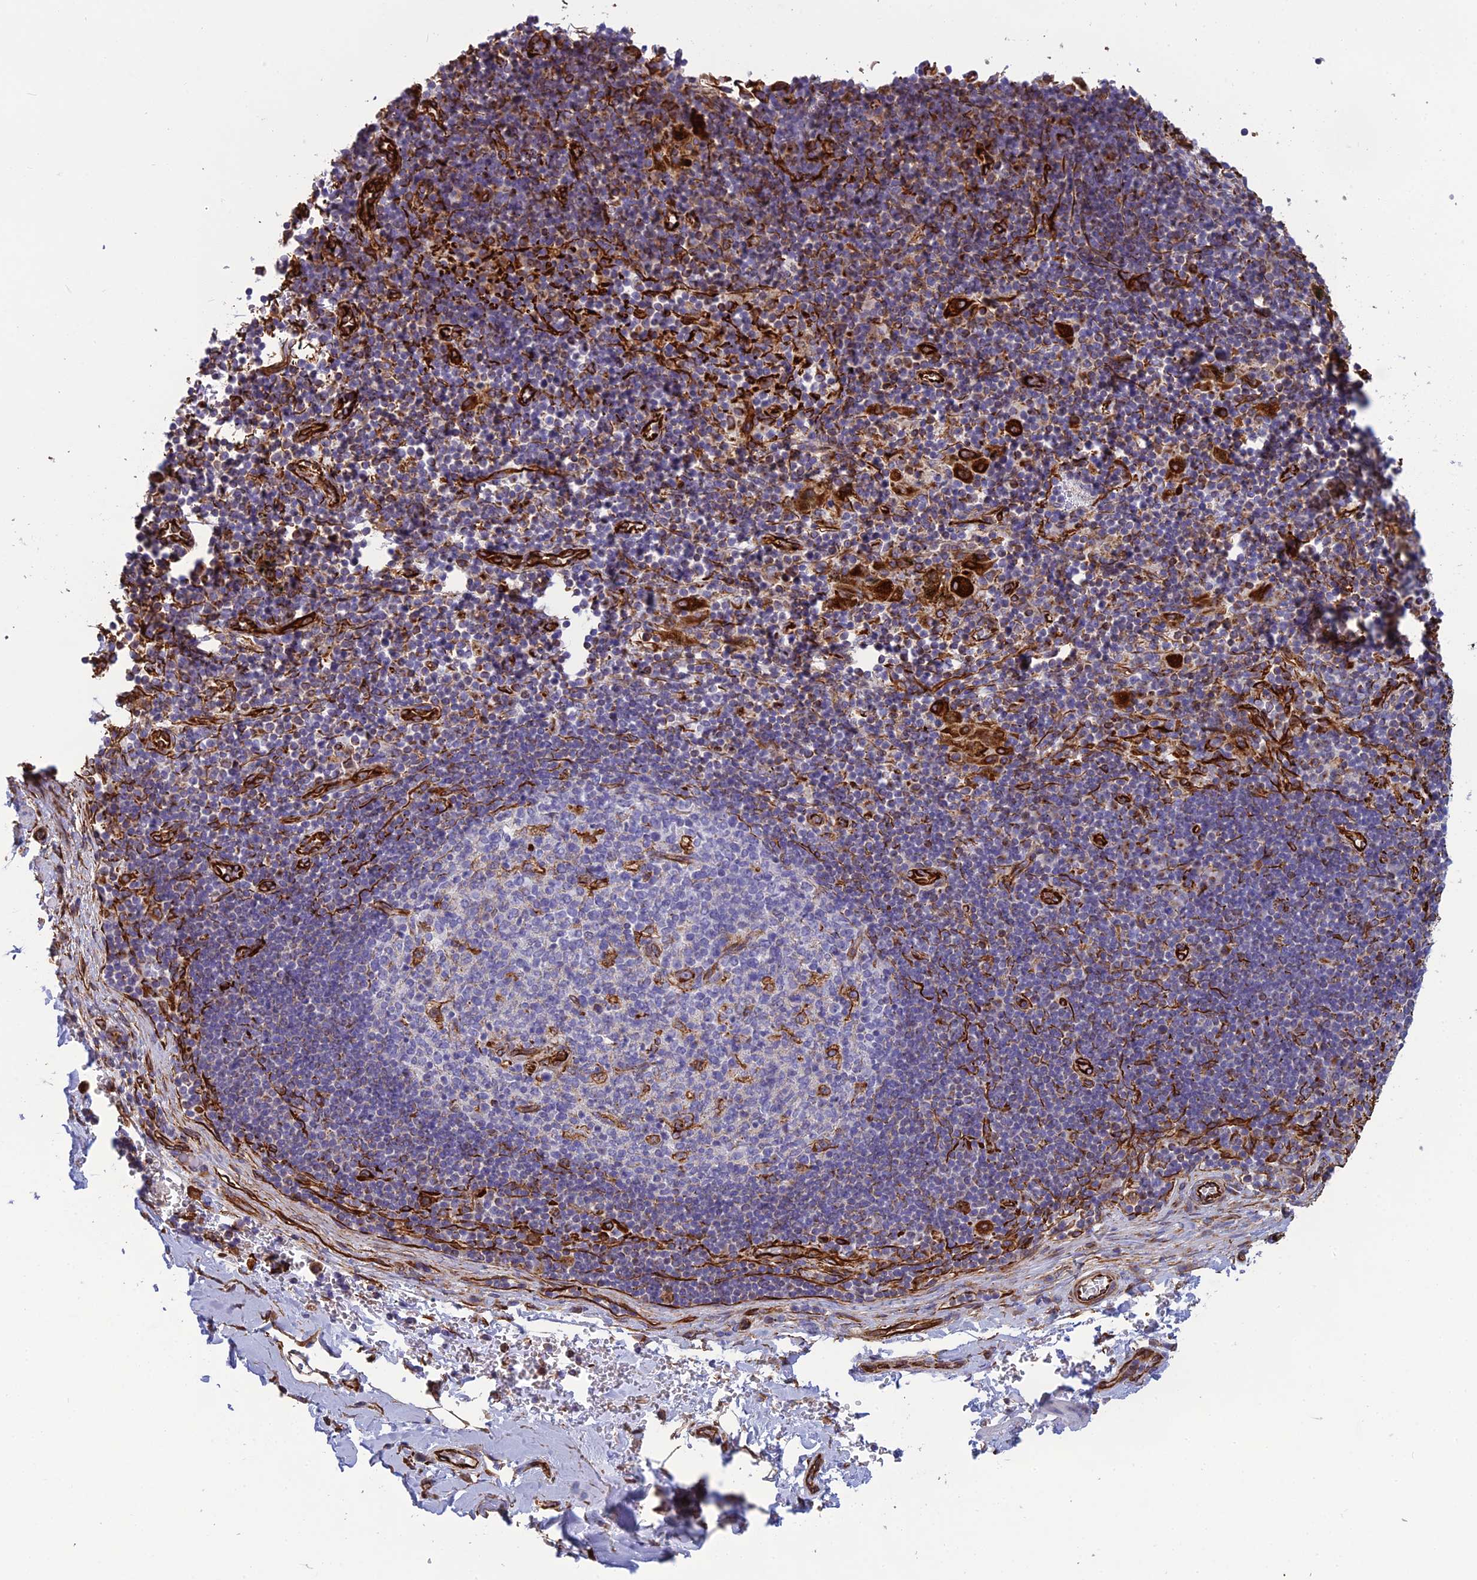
{"staining": {"intensity": "moderate", "quantity": ">75%", "location": "cytoplasmic/membranous"}, "tissue": "adipose tissue", "cell_type": "Adipocytes", "image_type": "normal", "snomed": [{"axis": "morphology", "description": "Normal tissue, NOS"}, {"axis": "topography", "description": "Lymph node"}, {"axis": "topography", "description": "Cartilage tissue"}, {"axis": "topography", "description": "Bronchus"}], "caption": "The photomicrograph shows immunohistochemical staining of unremarkable adipose tissue. There is moderate cytoplasmic/membranous positivity is identified in approximately >75% of adipocytes.", "gene": "FBXL20", "patient": {"sex": "male", "age": 63}}